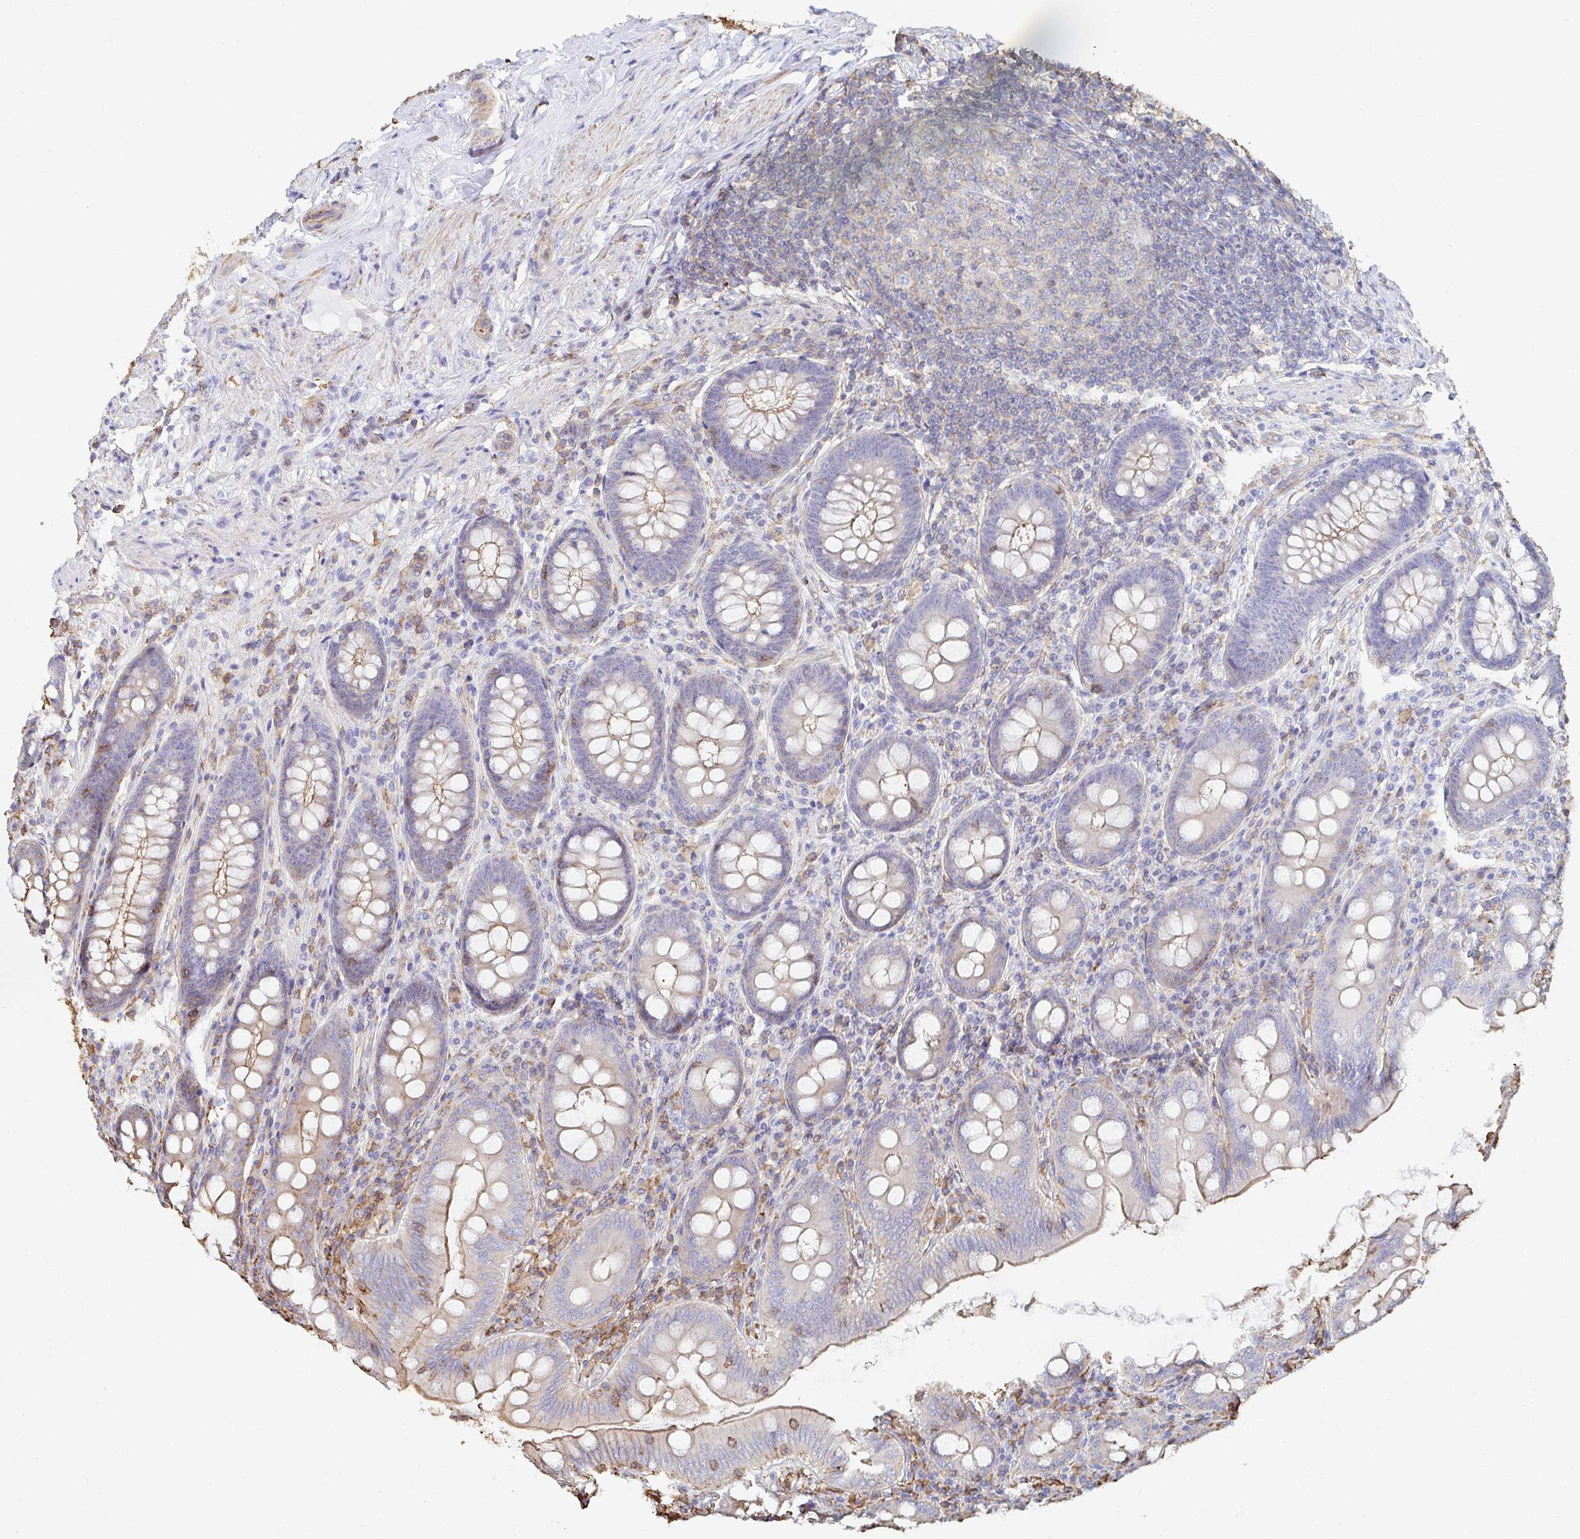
{"staining": {"intensity": "weak", "quantity": "25%-75%", "location": "cytoplasmic/membranous"}, "tissue": "appendix", "cell_type": "Glandular cells", "image_type": "normal", "snomed": [{"axis": "morphology", "description": "Normal tissue, NOS"}, {"axis": "topography", "description": "Appendix"}], "caption": "Immunohistochemical staining of unremarkable human appendix demonstrates low levels of weak cytoplasmic/membranous staining in approximately 25%-75% of glandular cells. Using DAB (3,3'-diaminobenzidine) (brown) and hematoxylin (blue) stains, captured at high magnification using brightfield microscopy.", "gene": "PTPN14", "patient": {"sex": "male", "age": 71}}